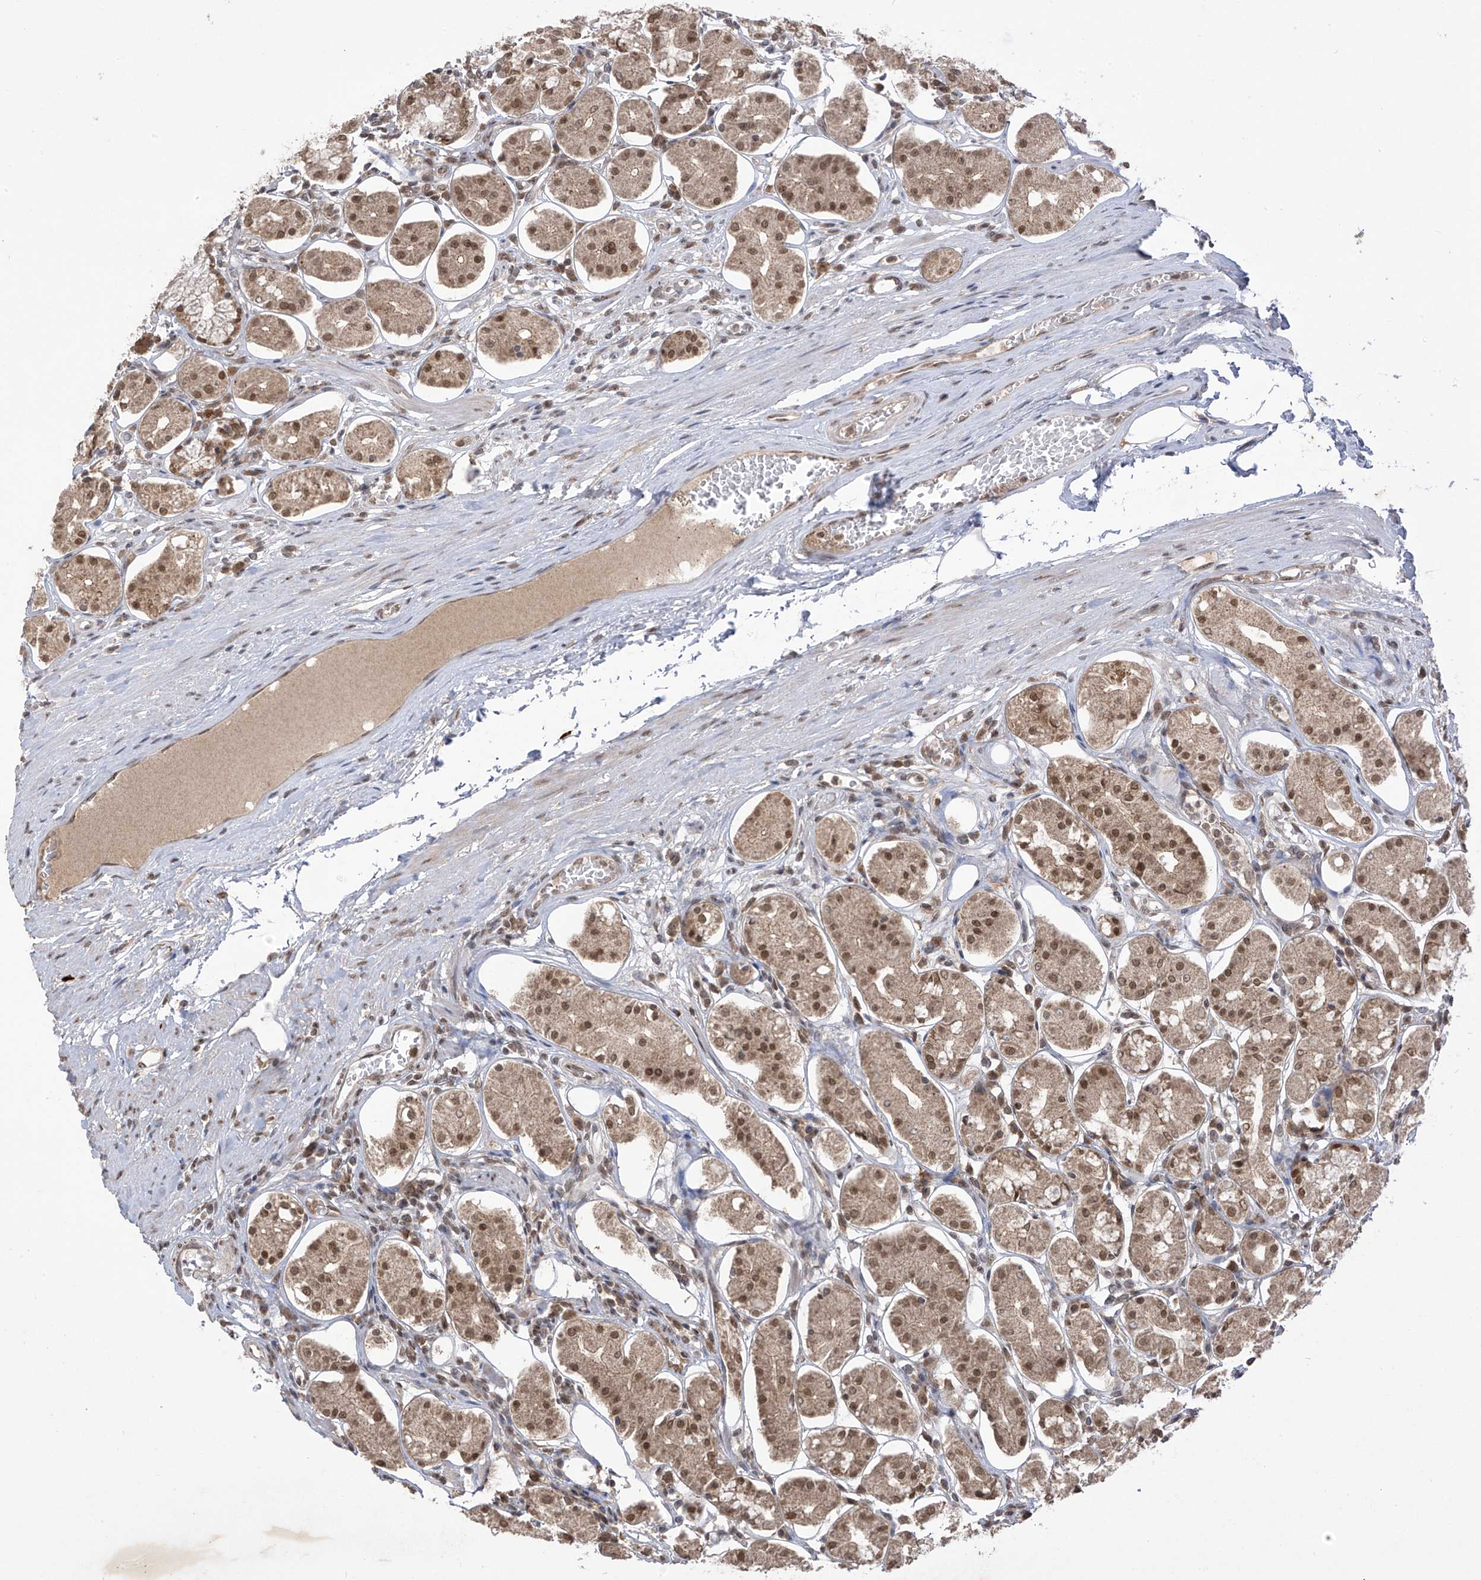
{"staining": {"intensity": "moderate", "quantity": ">75%", "location": "nuclear"}, "tissue": "stomach", "cell_type": "Glandular cells", "image_type": "normal", "snomed": [{"axis": "morphology", "description": "Normal tissue, NOS"}, {"axis": "topography", "description": "Stomach, lower"}], "caption": "A medium amount of moderate nuclear positivity is present in approximately >75% of glandular cells in benign stomach.", "gene": "LCOR", "patient": {"sex": "female", "age": 56}}